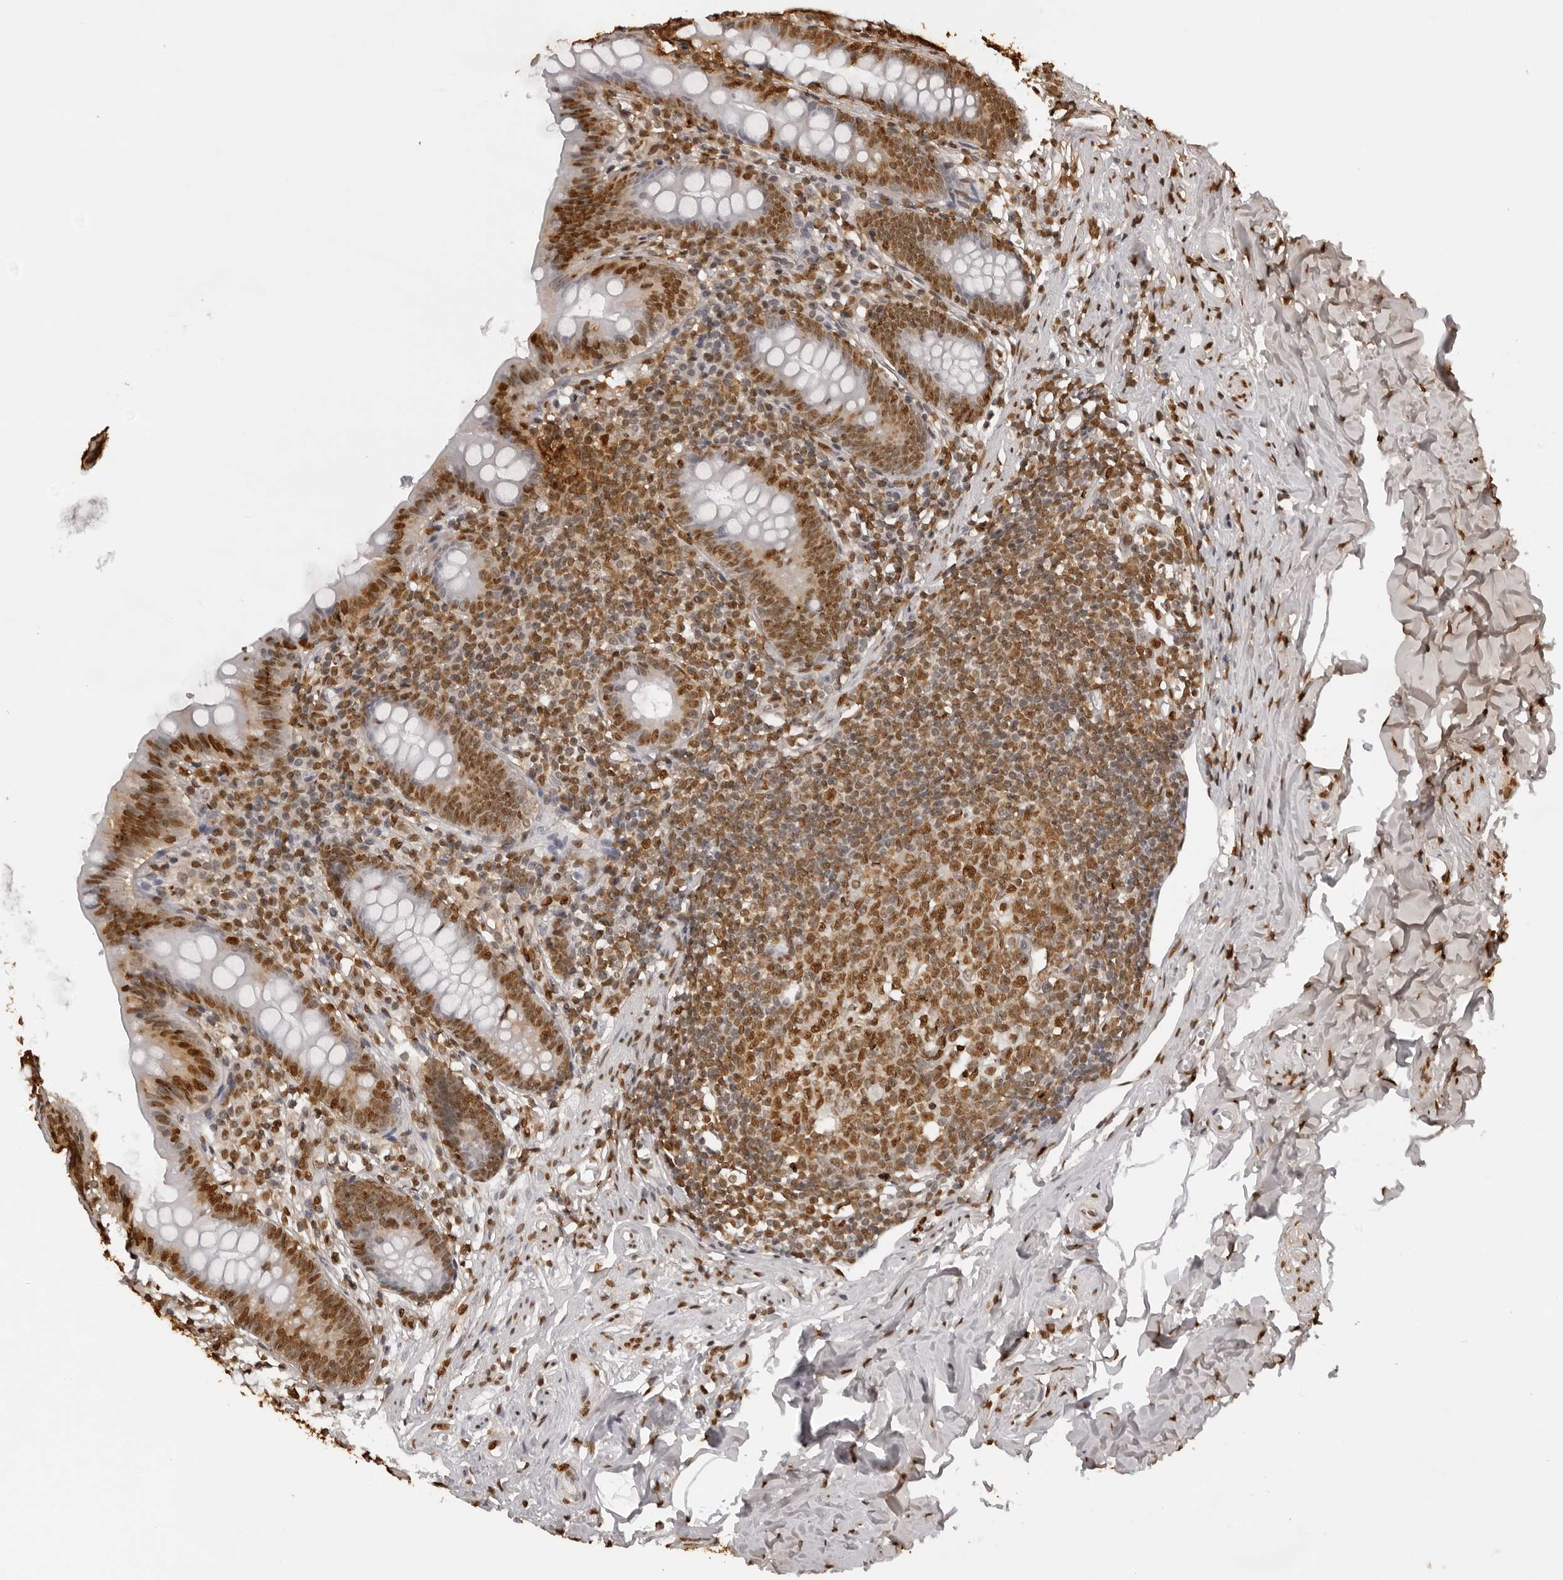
{"staining": {"intensity": "strong", "quantity": ">75%", "location": "nuclear"}, "tissue": "appendix", "cell_type": "Glandular cells", "image_type": "normal", "snomed": [{"axis": "morphology", "description": "Normal tissue, NOS"}, {"axis": "topography", "description": "Appendix"}], "caption": "Appendix was stained to show a protein in brown. There is high levels of strong nuclear expression in approximately >75% of glandular cells. Nuclei are stained in blue.", "gene": "ZFP91", "patient": {"sex": "male", "age": 52}}